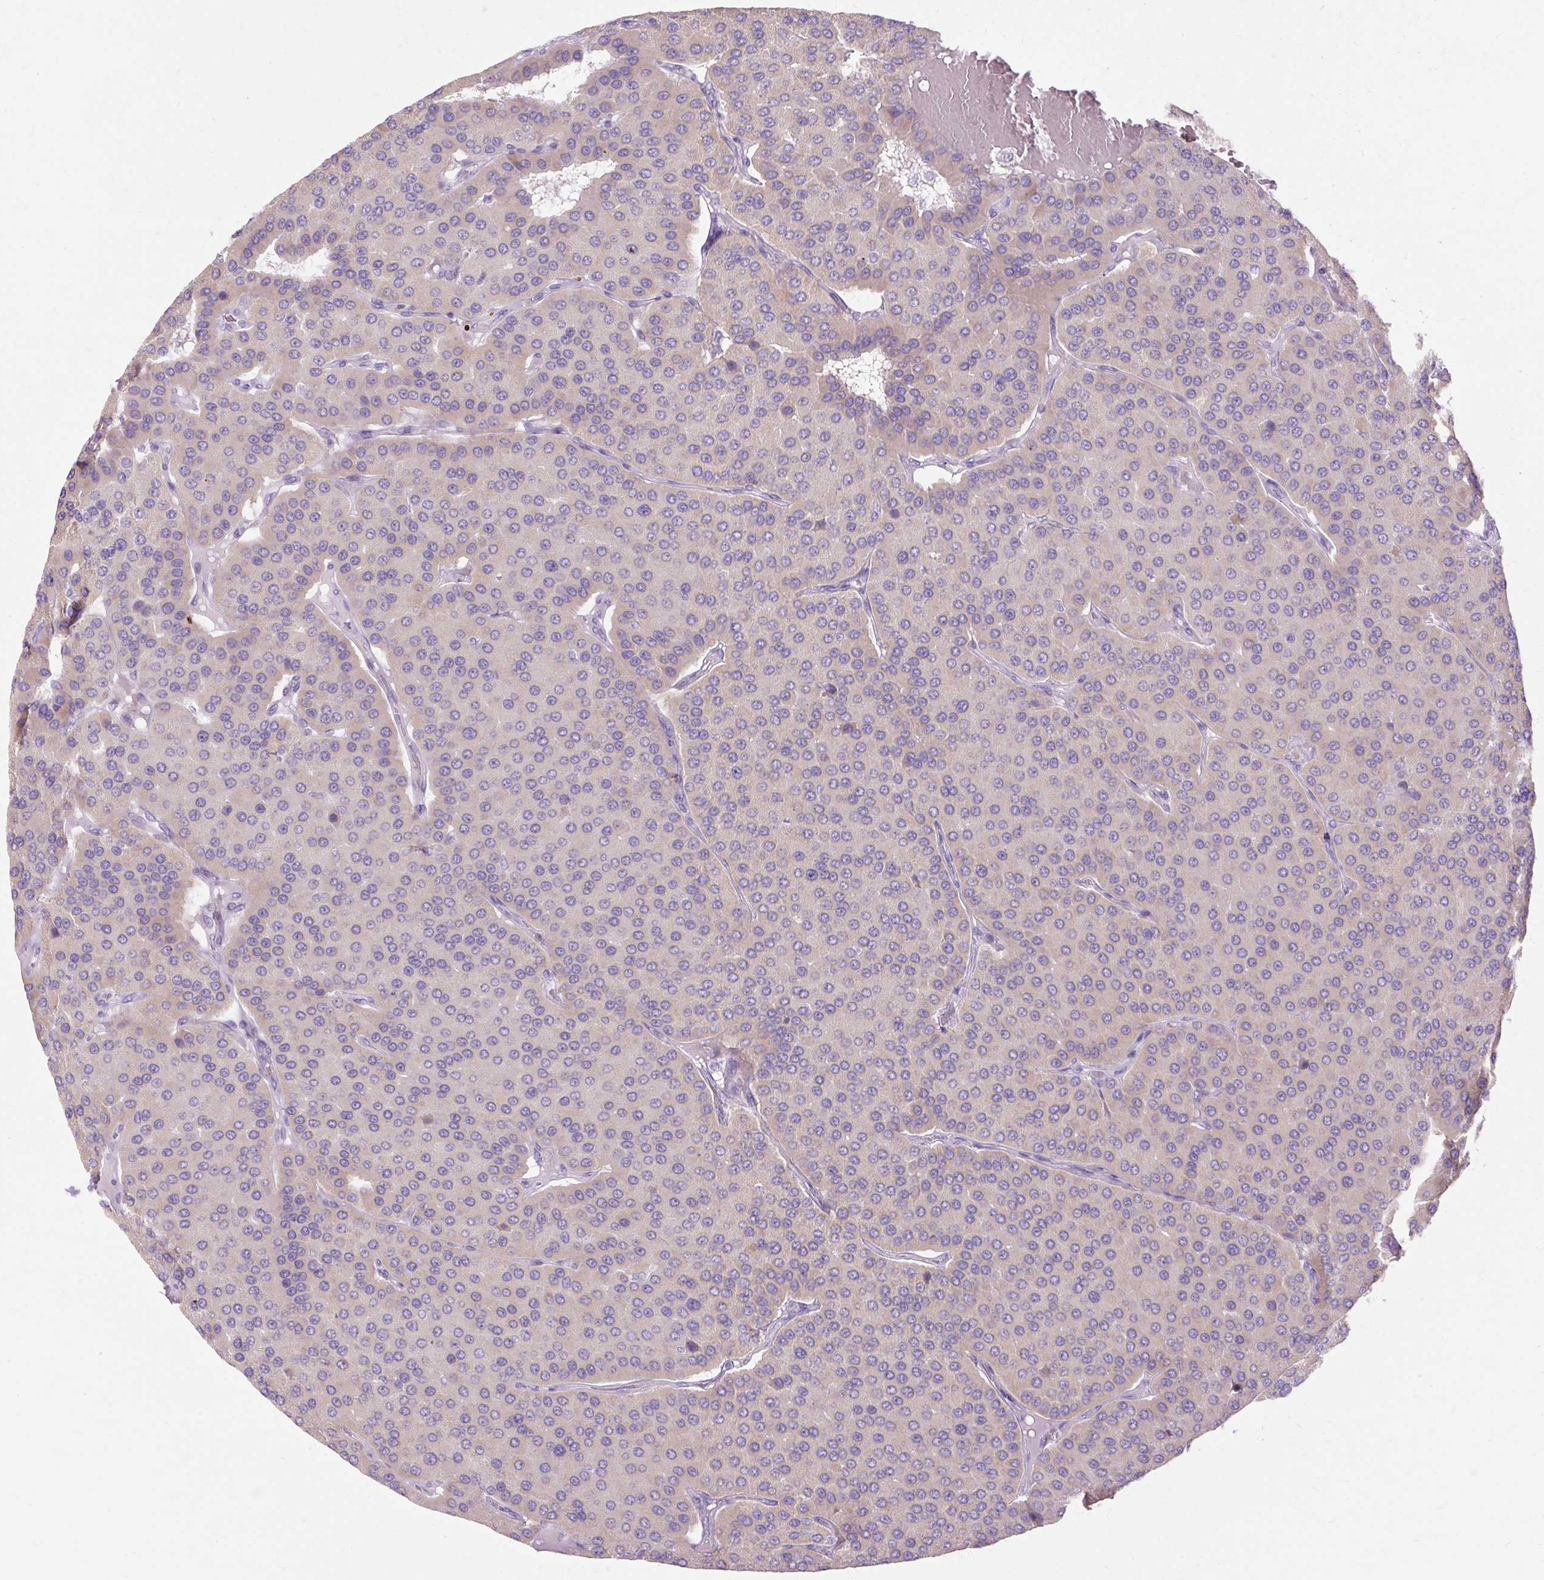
{"staining": {"intensity": "weak", "quantity": "<25%", "location": "cytoplasmic/membranous"}, "tissue": "parathyroid gland", "cell_type": "Glandular cells", "image_type": "normal", "snomed": [{"axis": "morphology", "description": "Normal tissue, NOS"}, {"axis": "morphology", "description": "Adenoma, NOS"}, {"axis": "topography", "description": "Parathyroid gland"}], "caption": "High magnification brightfield microscopy of unremarkable parathyroid gland stained with DAB (brown) and counterstained with hematoxylin (blue): glandular cells show no significant expression. Nuclei are stained in blue.", "gene": "HSD11B1", "patient": {"sex": "female", "age": 86}}